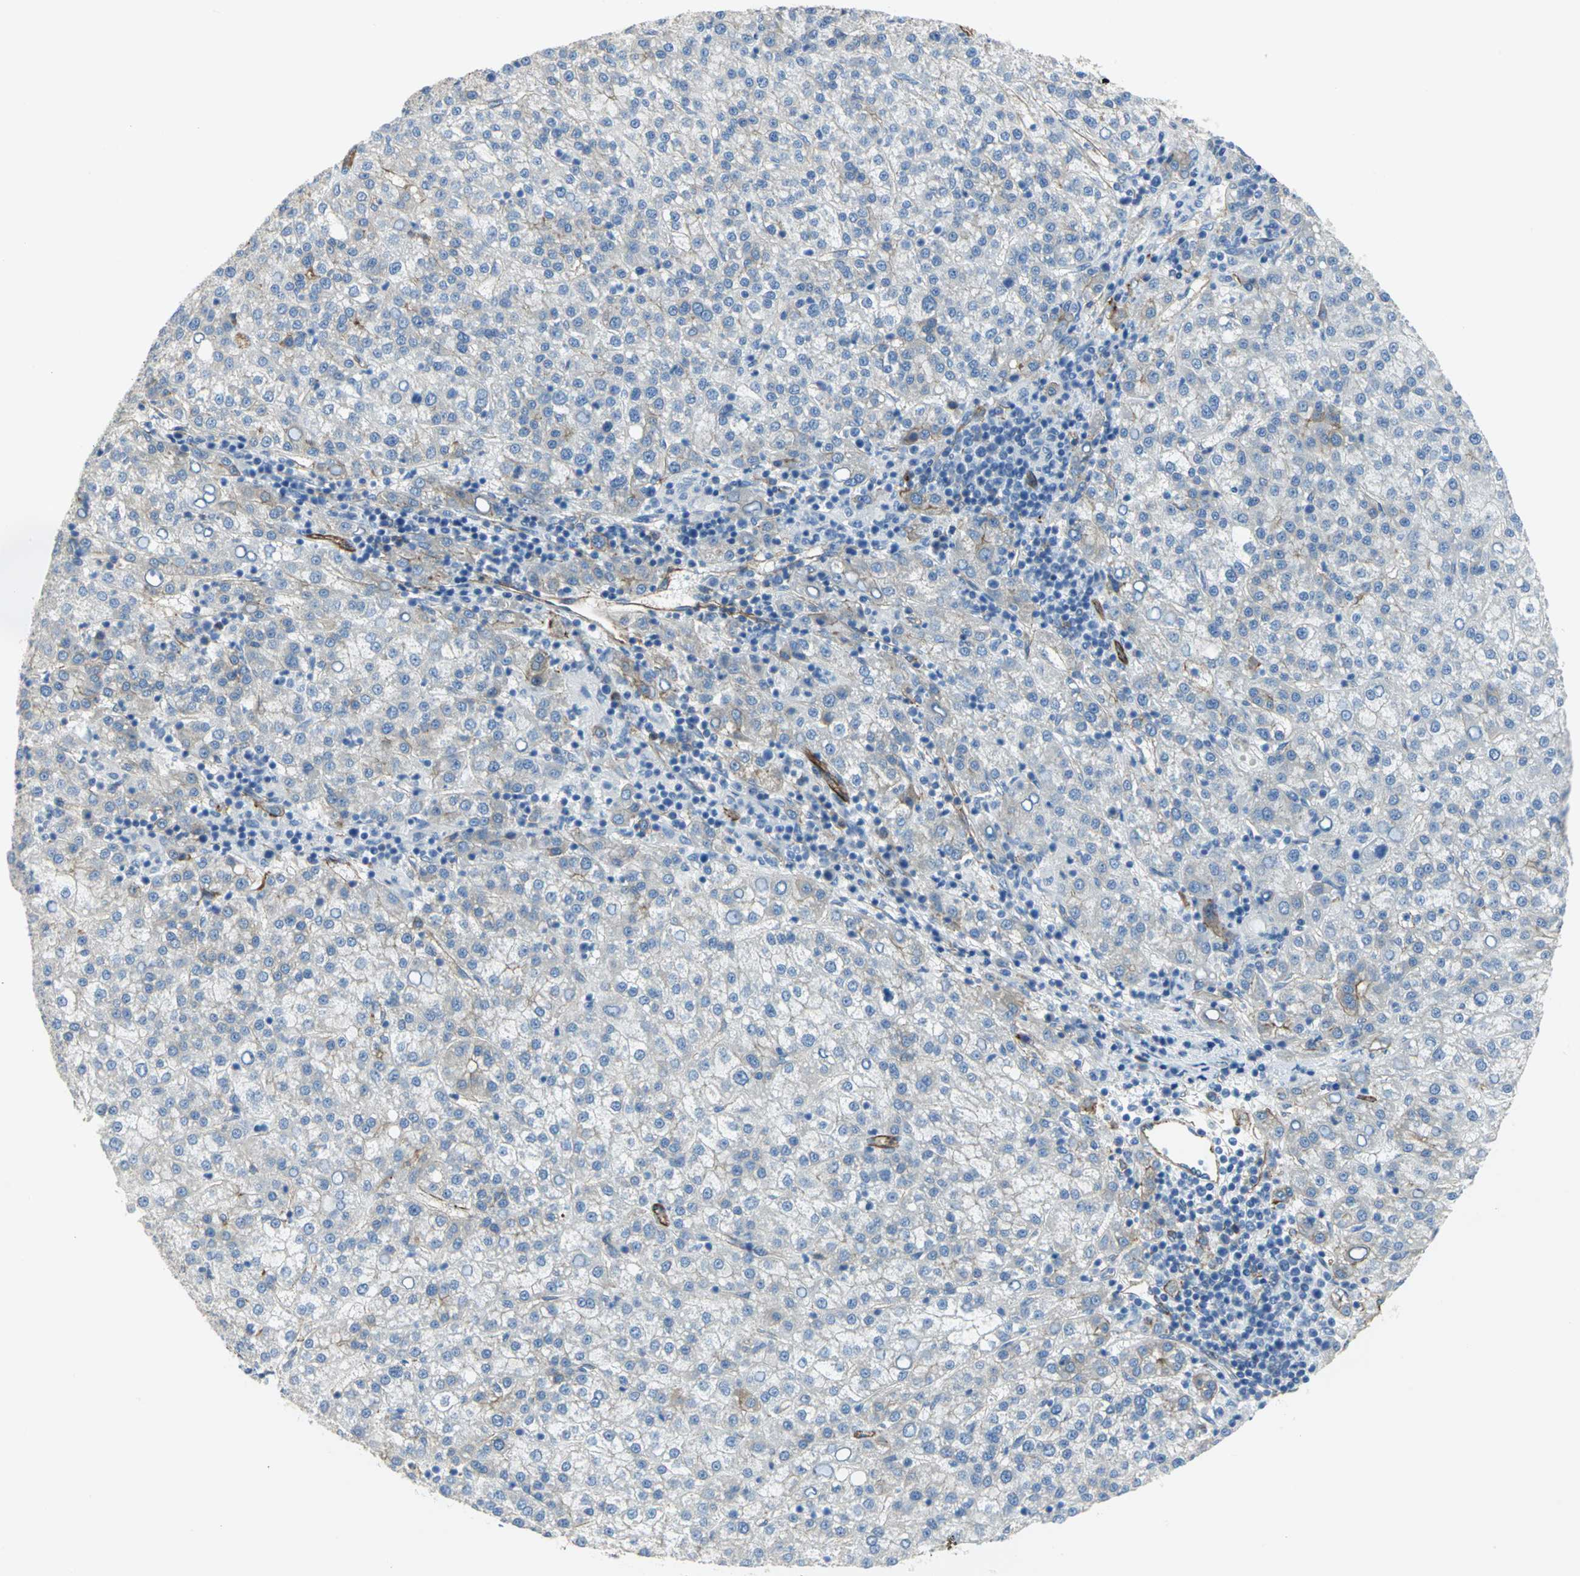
{"staining": {"intensity": "negative", "quantity": "none", "location": "none"}, "tissue": "liver cancer", "cell_type": "Tumor cells", "image_type": "cancer", "snomed": [{"axis": "morphology", "description": "Carcinoma, Hepatocellular, NOS"}, {"axis": "topography", "description": "Liver"}], "caption": "IHC photomicrograph of human liver cancer stained for a protein (brown), which reveals no positivity in tumor cells.", "gene": "FLNB", "patient": {"sex": "female", "age": 58}}